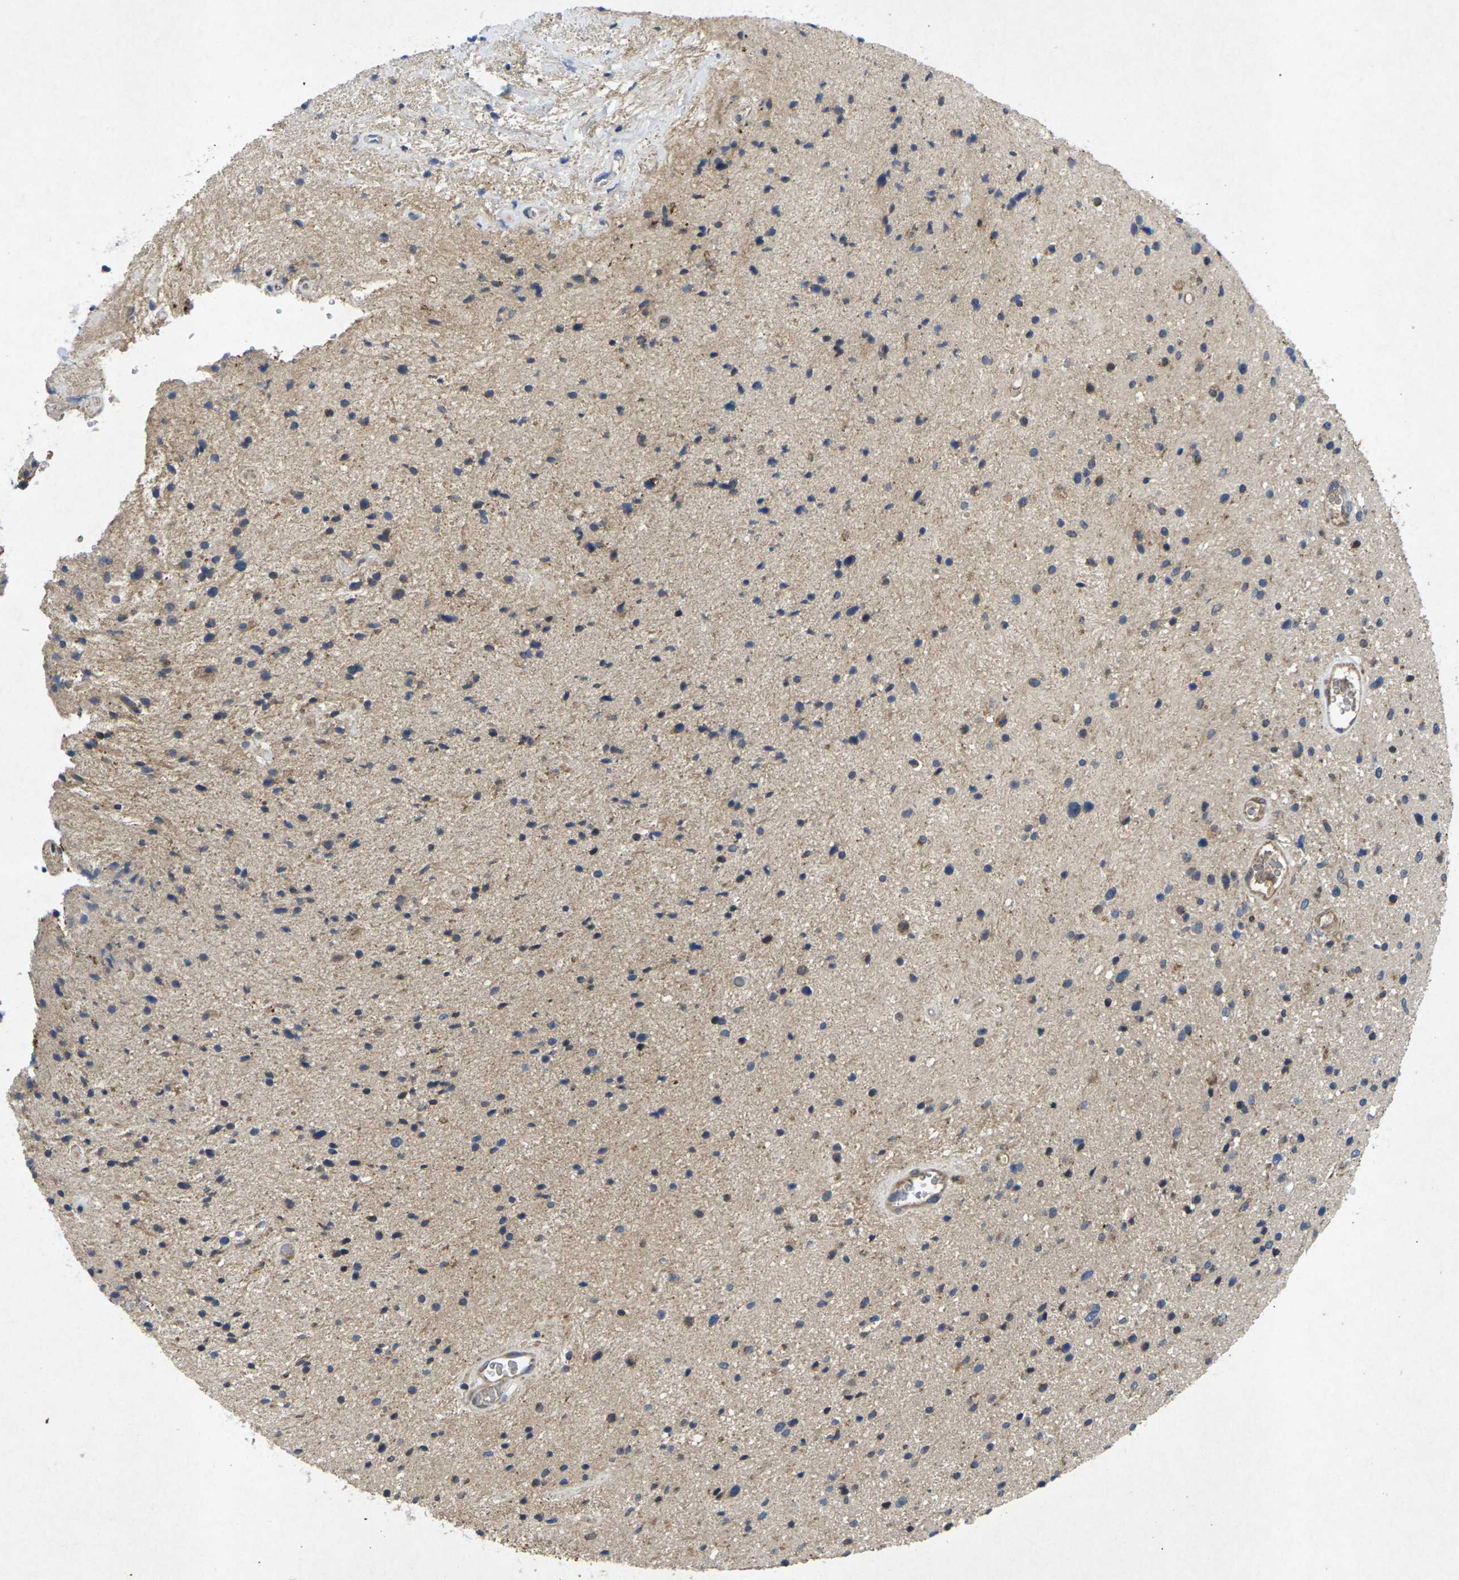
{"staining": {"intensity": "weak", "quantity": "25%-75%", "location": "cytoplasmic/membranous"}, "tissue": "glioma", "cell_type": "Tumor cells", "image_type": "cancer", "snomed": [{"axis": "morphology", "description": "Glioma, malignant, High grade"}, {"axis": "topography", "description": "Brain"}], "caption": "Protein expression analysis of glioma shows weak cytoplasmic/membranous positivity in approximately 25%-75% of tumor cells. The protein of interest is shown in brown color, while the nuclei are stained blue.", "gene": "KIF1B", "patient": {"sex": "male", "age": 33}}